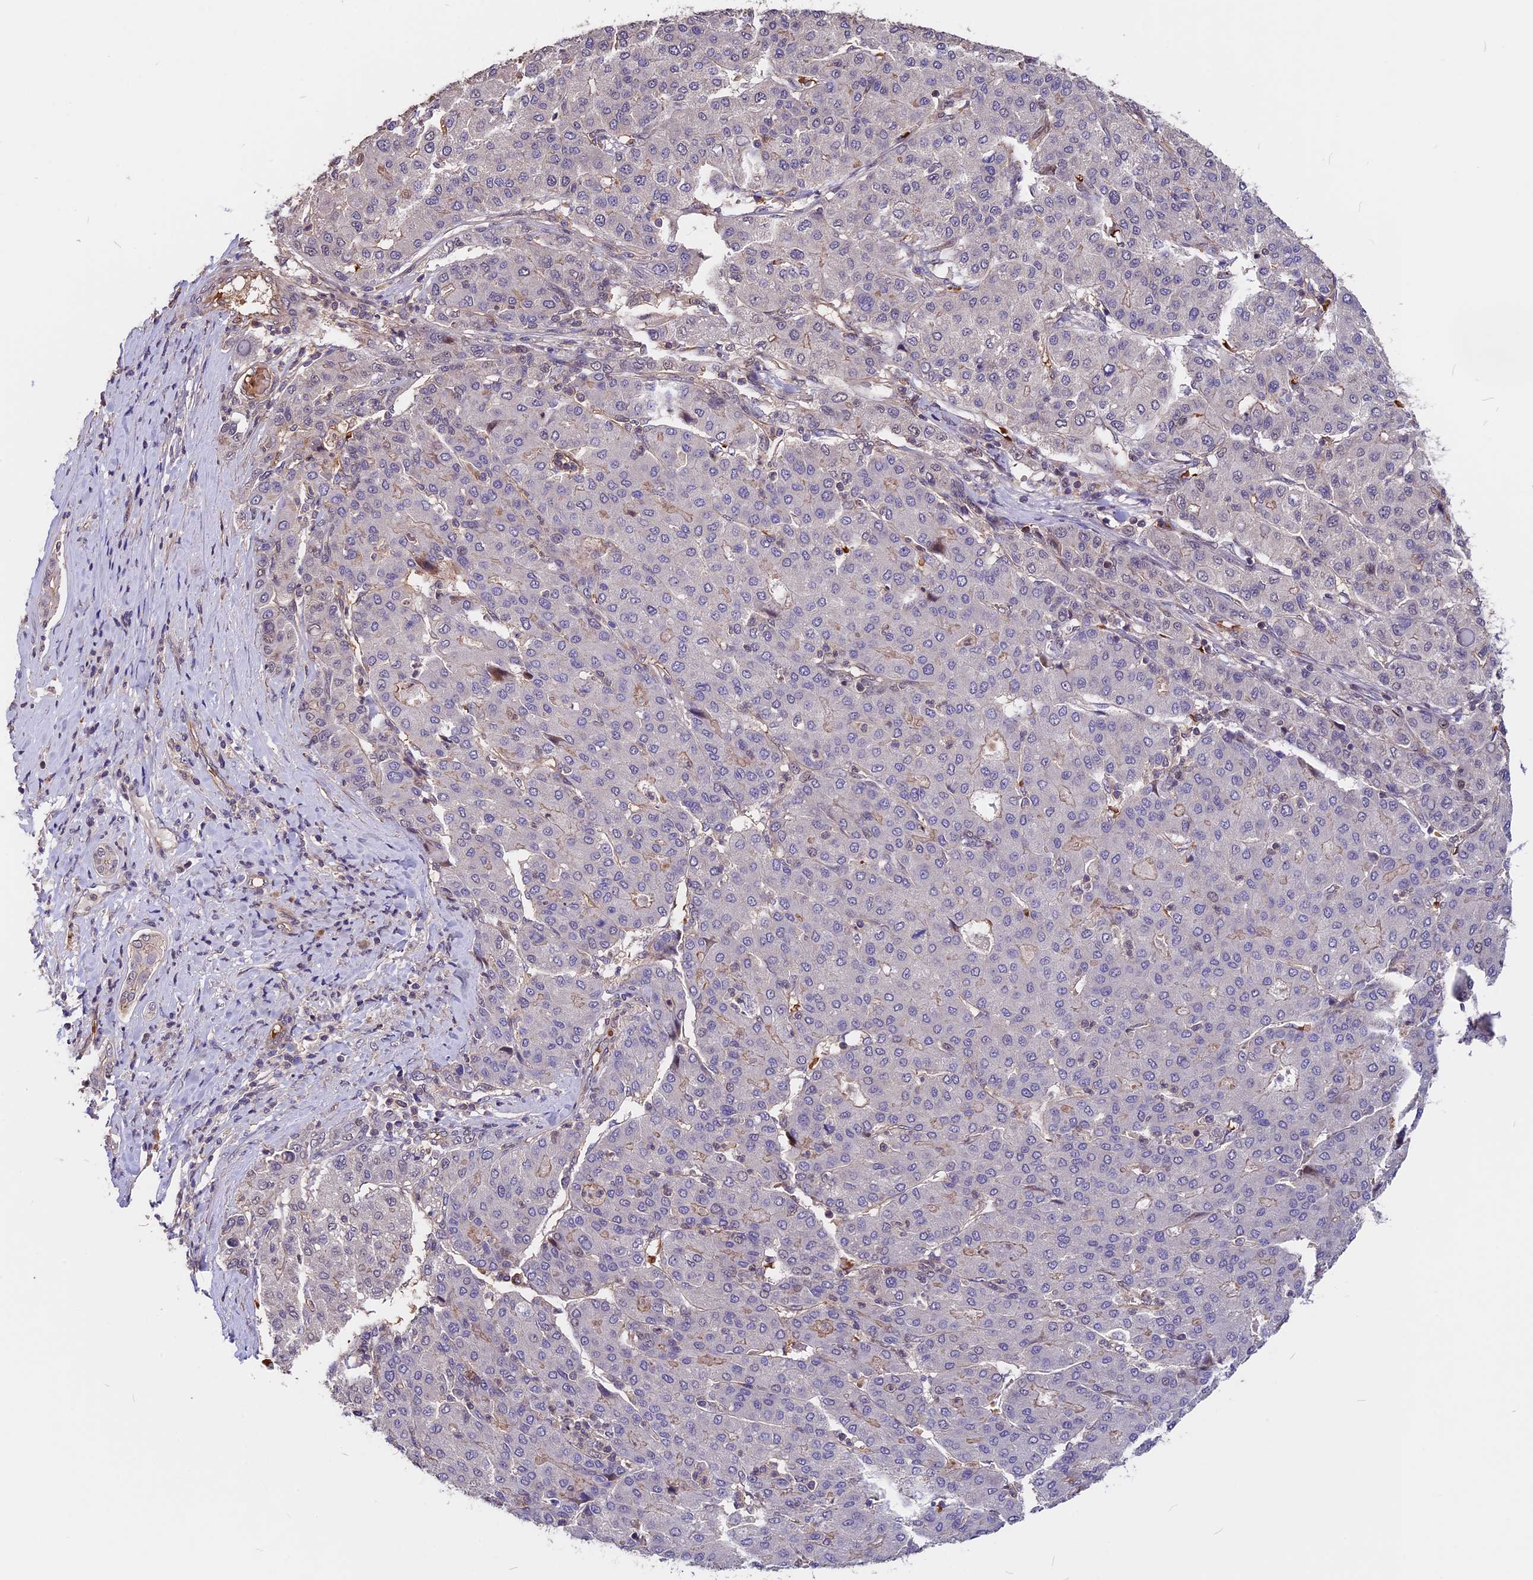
{"staining": {"intensity": "negative", "quantity": "none", "location": "none"}, "tissue": "liver cancer", "cell_type": "Tumor cells", "image_type": "cancer", "snomed": [{"axis": "morphology", "description": "Carcinoma, Hepatocellular, NOS"}, {"axis": "topography", "description": "Liver"}], "caption": "Immunohistochemical staining of human liver cancer reveals no significant positivity in tumor cells.", "gene": "ZC3H10", "patient": {"sex": "male", "age": 65}}